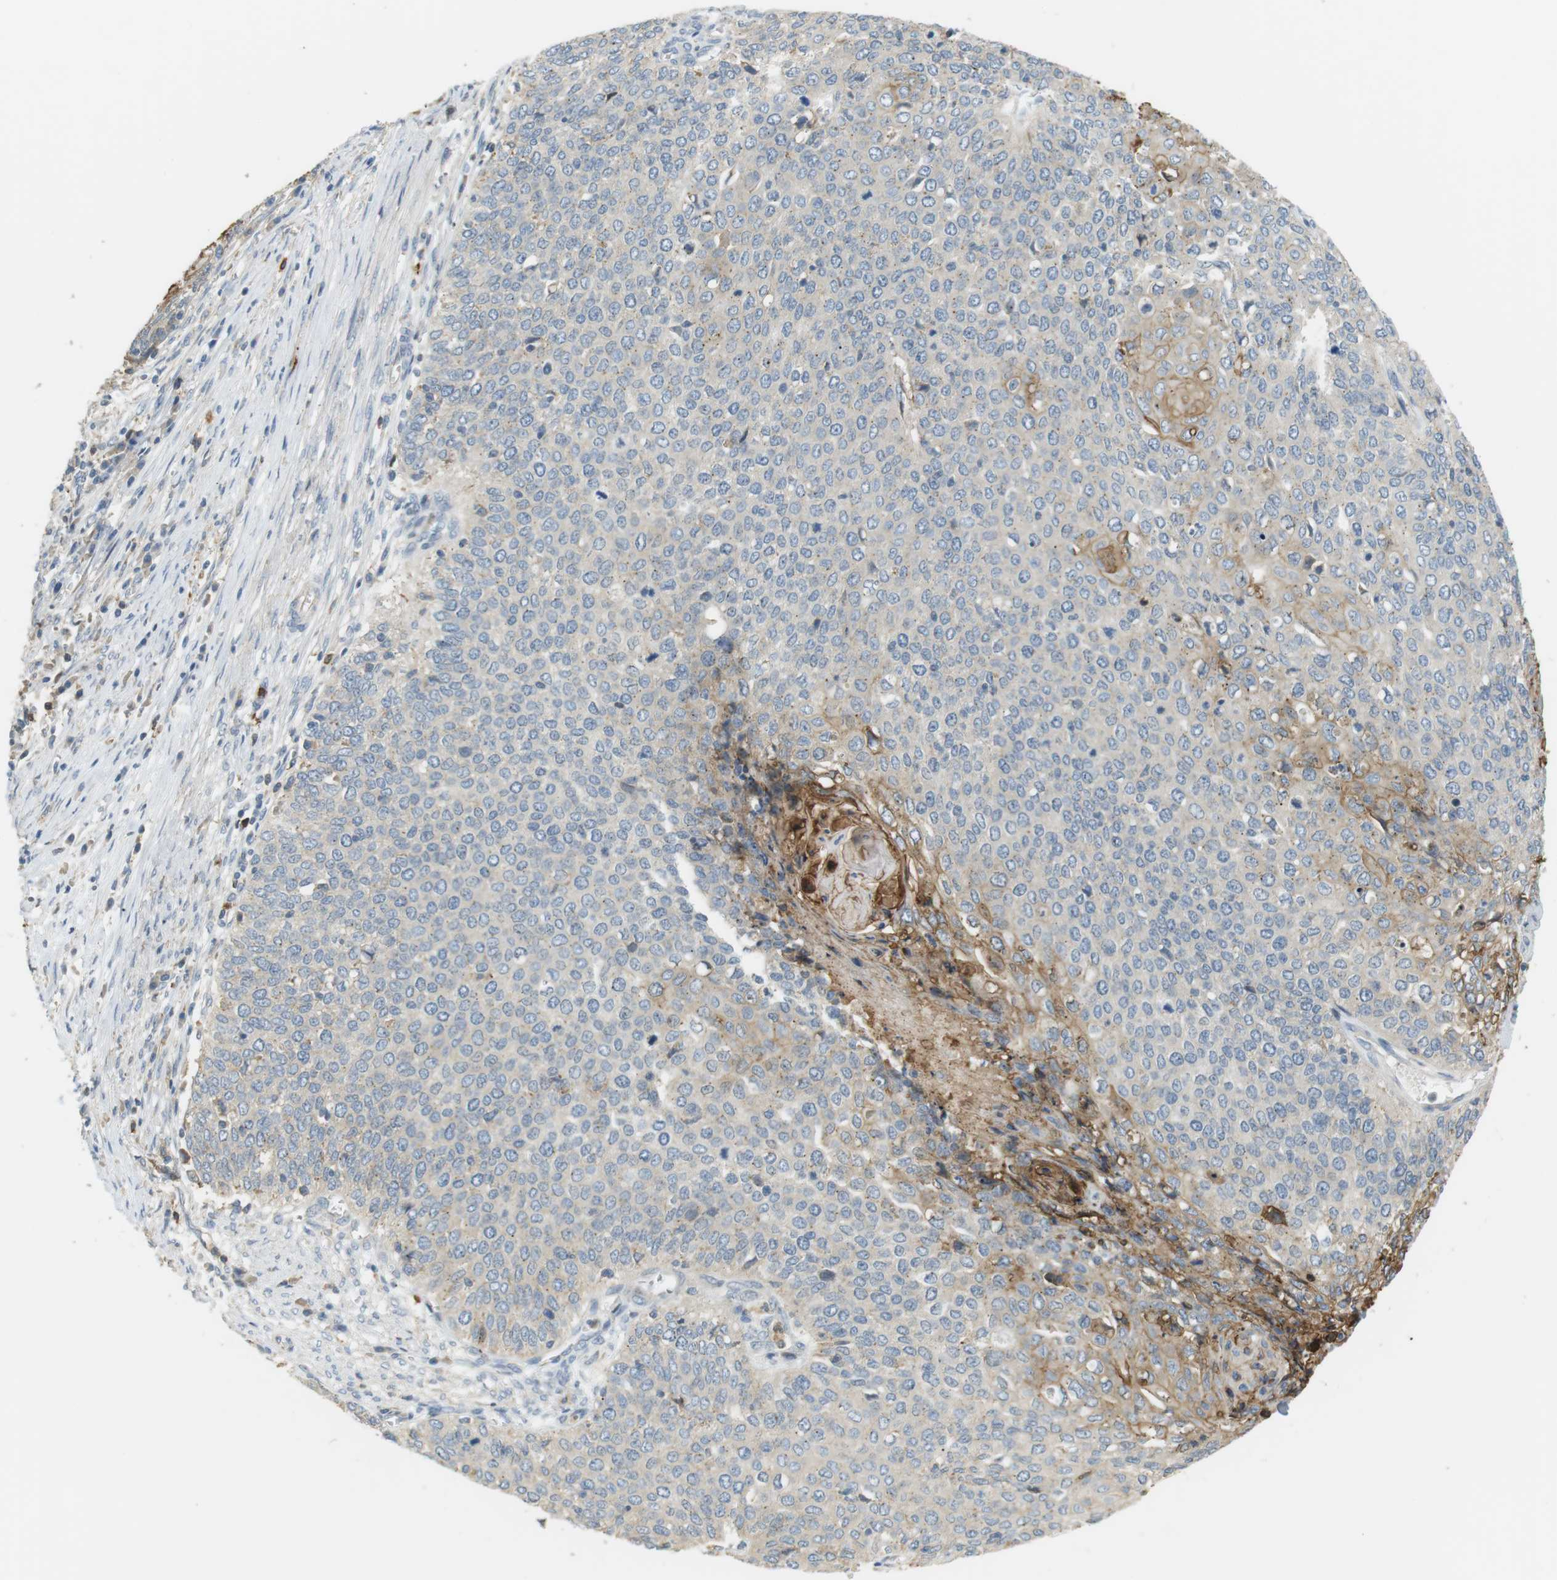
{"staining": {"intensity": "moderate", "quantity": "<25%", "location": "cytoplasmic/membranous"}, "tissue": "cervical cancer", "cell_type": "Tumor cells", "image_type": "cancer", "snomed": [{"axis": "morphology", "description": "Squamous cell carcinoma, NOS"}, {"axis": "topography", "description": "Cervix"}], "caption": "Protein staining of cervical cancer (squamous cell carcinoma) tissue demonstrates moderate cytoplasmic/membranous expression in approximately <25% of tumor cells.", "gene": "P2RY1", "patient": {"sex": "female", "age": 39}}